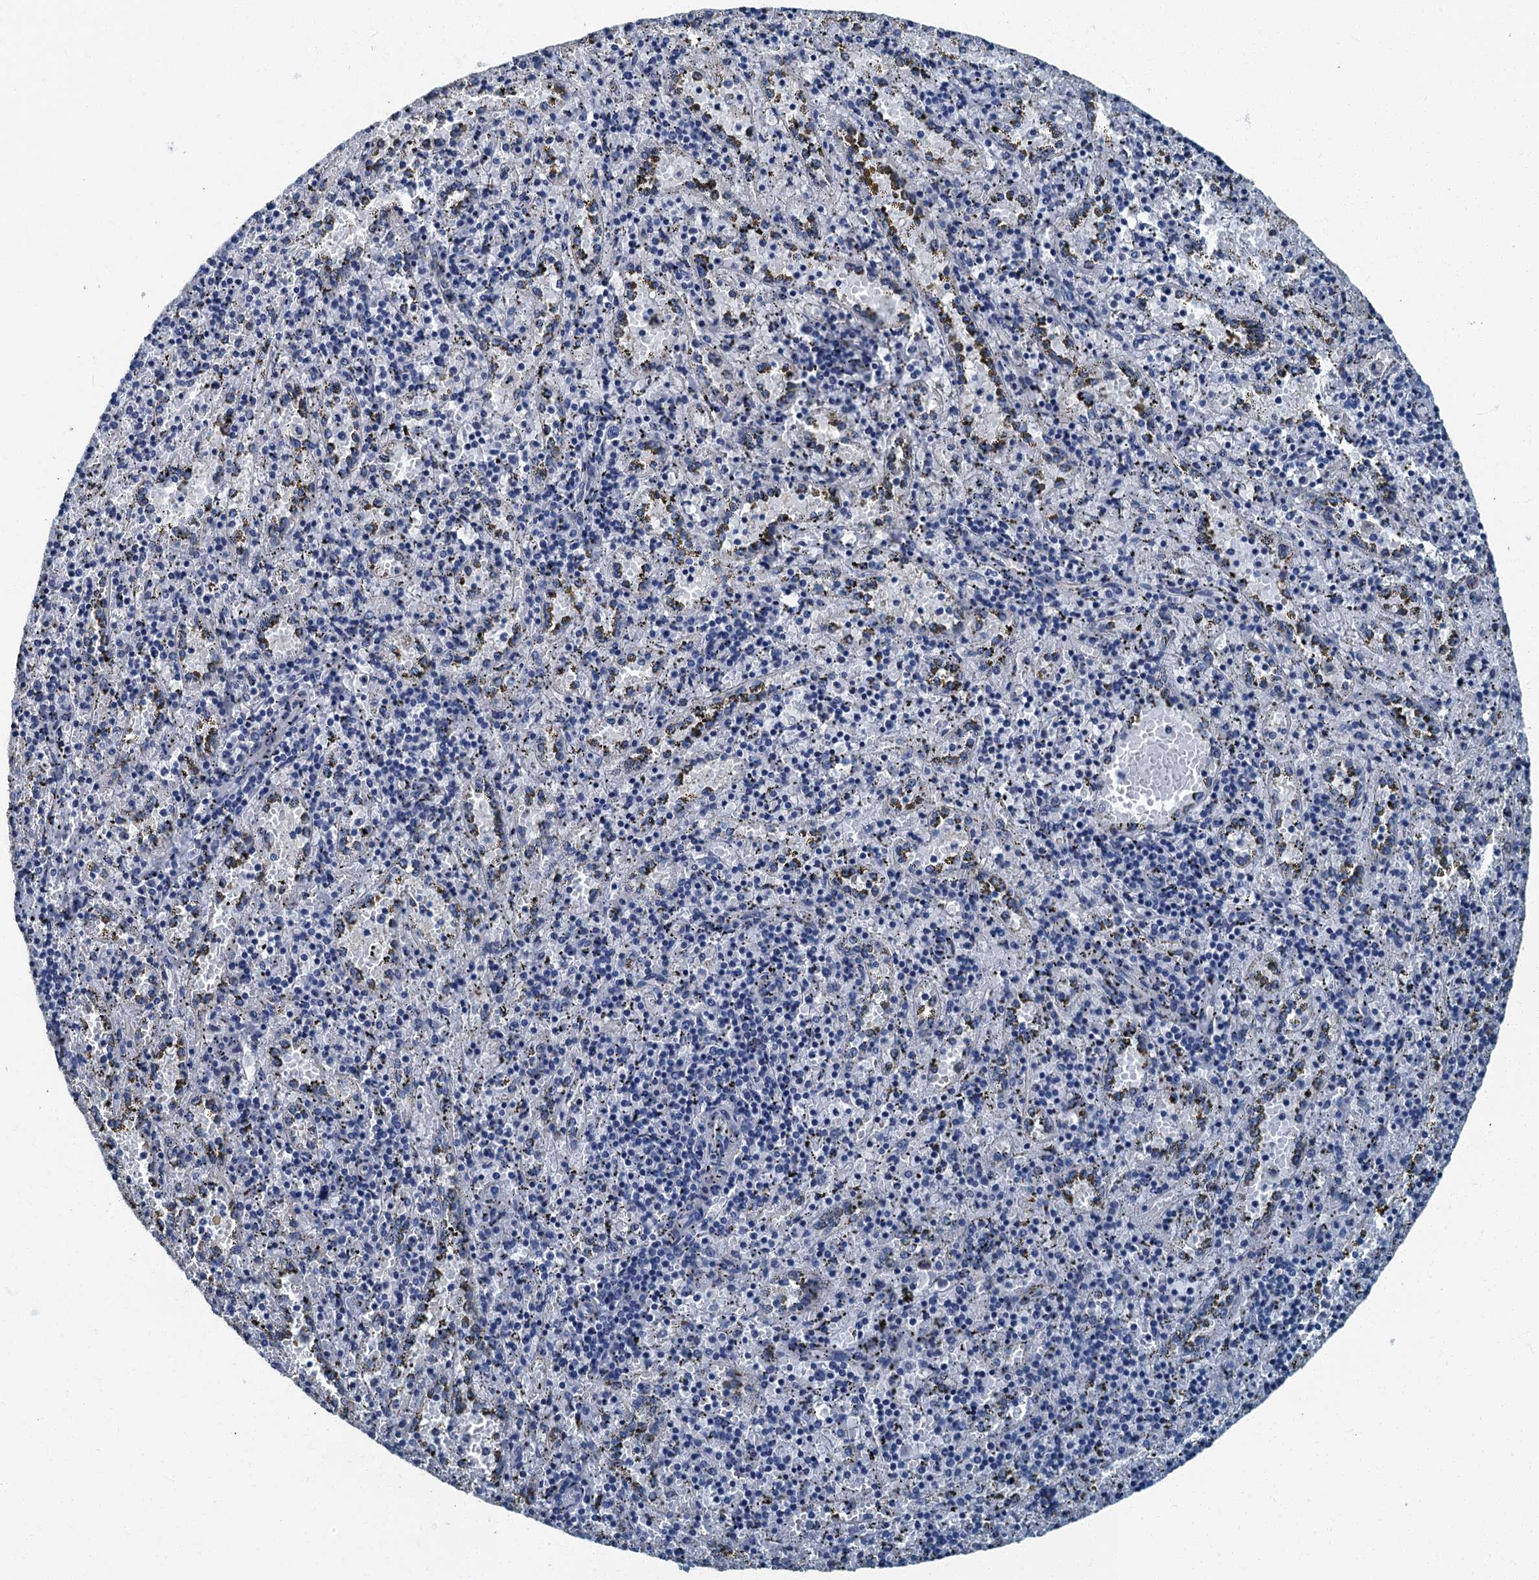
{"staining": {"intensity": "negative", "quantity": "none", "location": "none"}, "tissue": "spleen", "cell_type": "Cells in red pulp", "image_type": "normal", "snomed": [{"axis": "morphology", "description": "Normal tissue, NOS"}, {"axis": "topography", "description": "Spleen"}], "caption": "This is a image of immunohistochemistry (IHC) staining of normal spleen, which shows no expression in cells in red pulp. (Brightfield microscopy of DAB (3,3'-diaminobenzidine) immunohistochemistry (IHC) at high magnification).", "gene": "GADL1", "patient": {"sex": "male", "age": 11}}